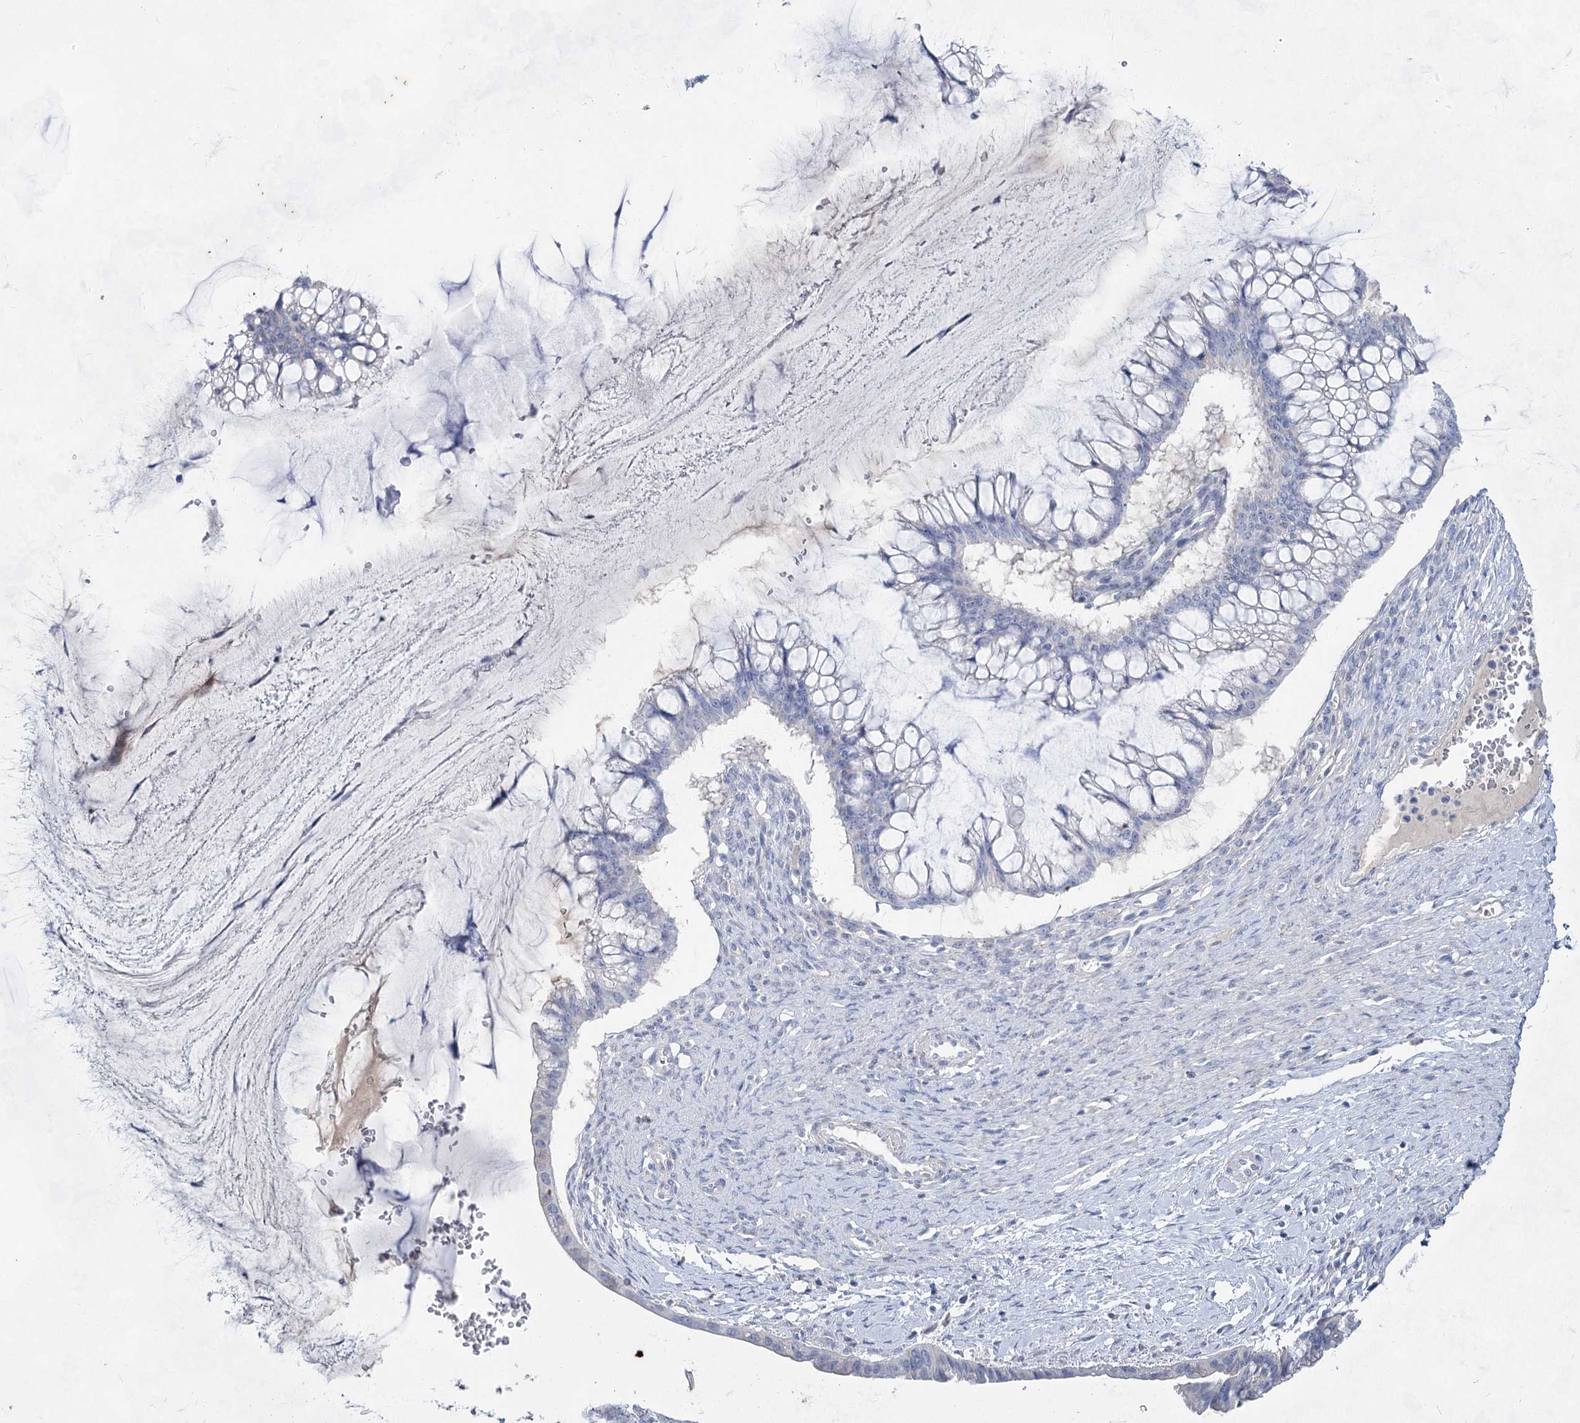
{"staining": {"intensity": "negative", "quantity": "none", "location": "none"}, "tissue": "ovarian cancer", "cell_type": "Tumor cells", "image_type": "cancer", "snomed": [{"axis": "morphology", "description": "Cystadenocarcinoma, mucinous, NOS"}, {"axis": "topography", "description": "Ovary"}], "caption": "Immunohistochemical staining of ovarian cancer displays no significant expression in tumor cells.", "gene": "ACRV1", "patient": {"sex": "female", "age": 73}}